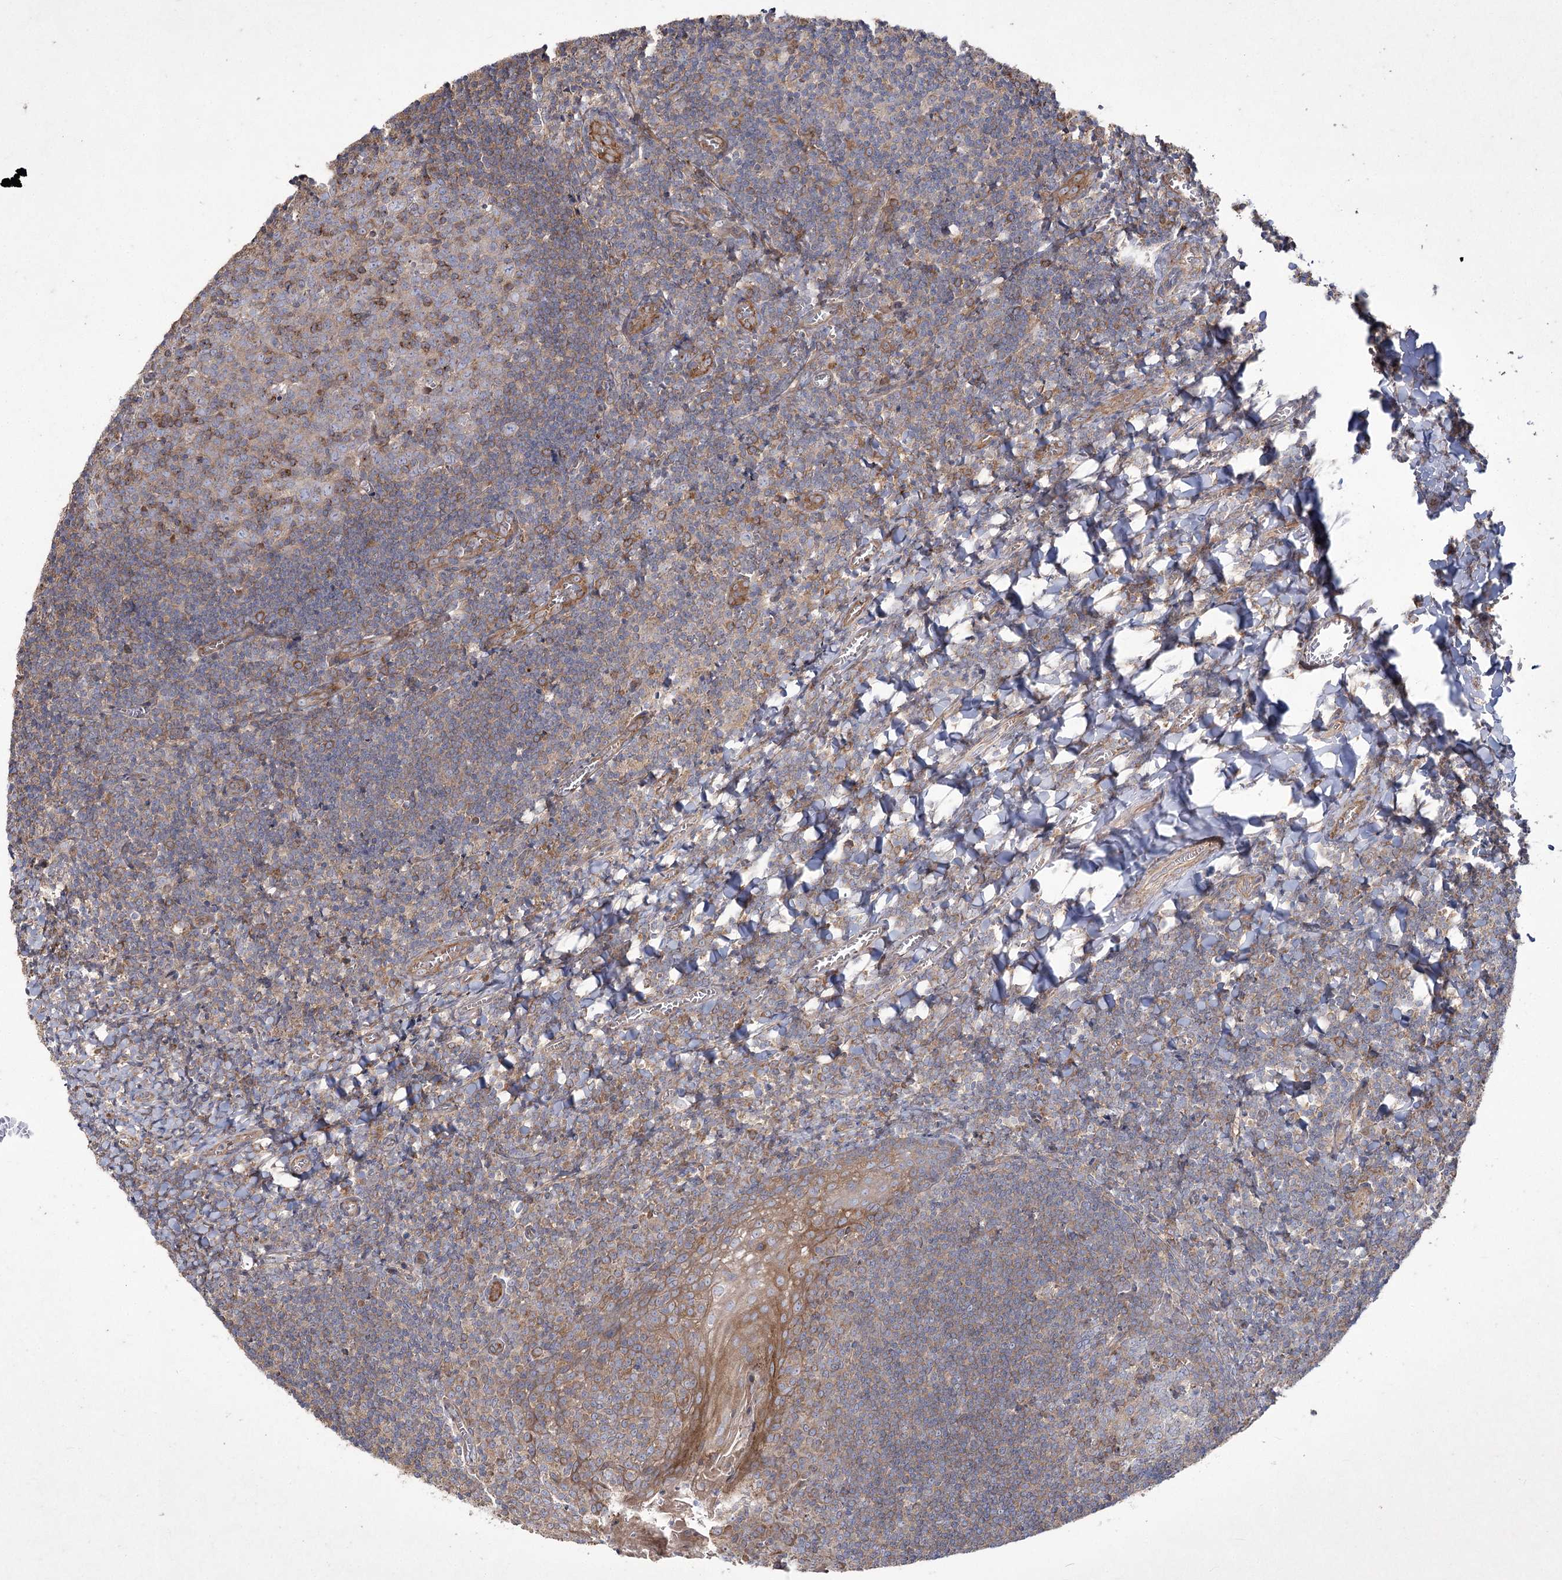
{"staining": {"intensity": "moderate", "quantity": "<25%", "location": "cytoplasmic/membranous"}, "tissue": "tonsil", "cell_type": "Germinal center cells", "image_type": "normal", "snomed": [{"axis": "morphology", "description": "Normal tissue, NOS"}, {"axis": "topography", "description": "Tonsil"}], "caption": "IHC (DAB) staining of unremarkable tonsil reveals moderate cytoplasmic/membranous protein expression in approximately <25% of germinal center cells. (brown staining indicates protein expression, while blue staining denotes nuclei).", "gene": "SH3TC1", "patient": {"sex": "male", "age": 27}}